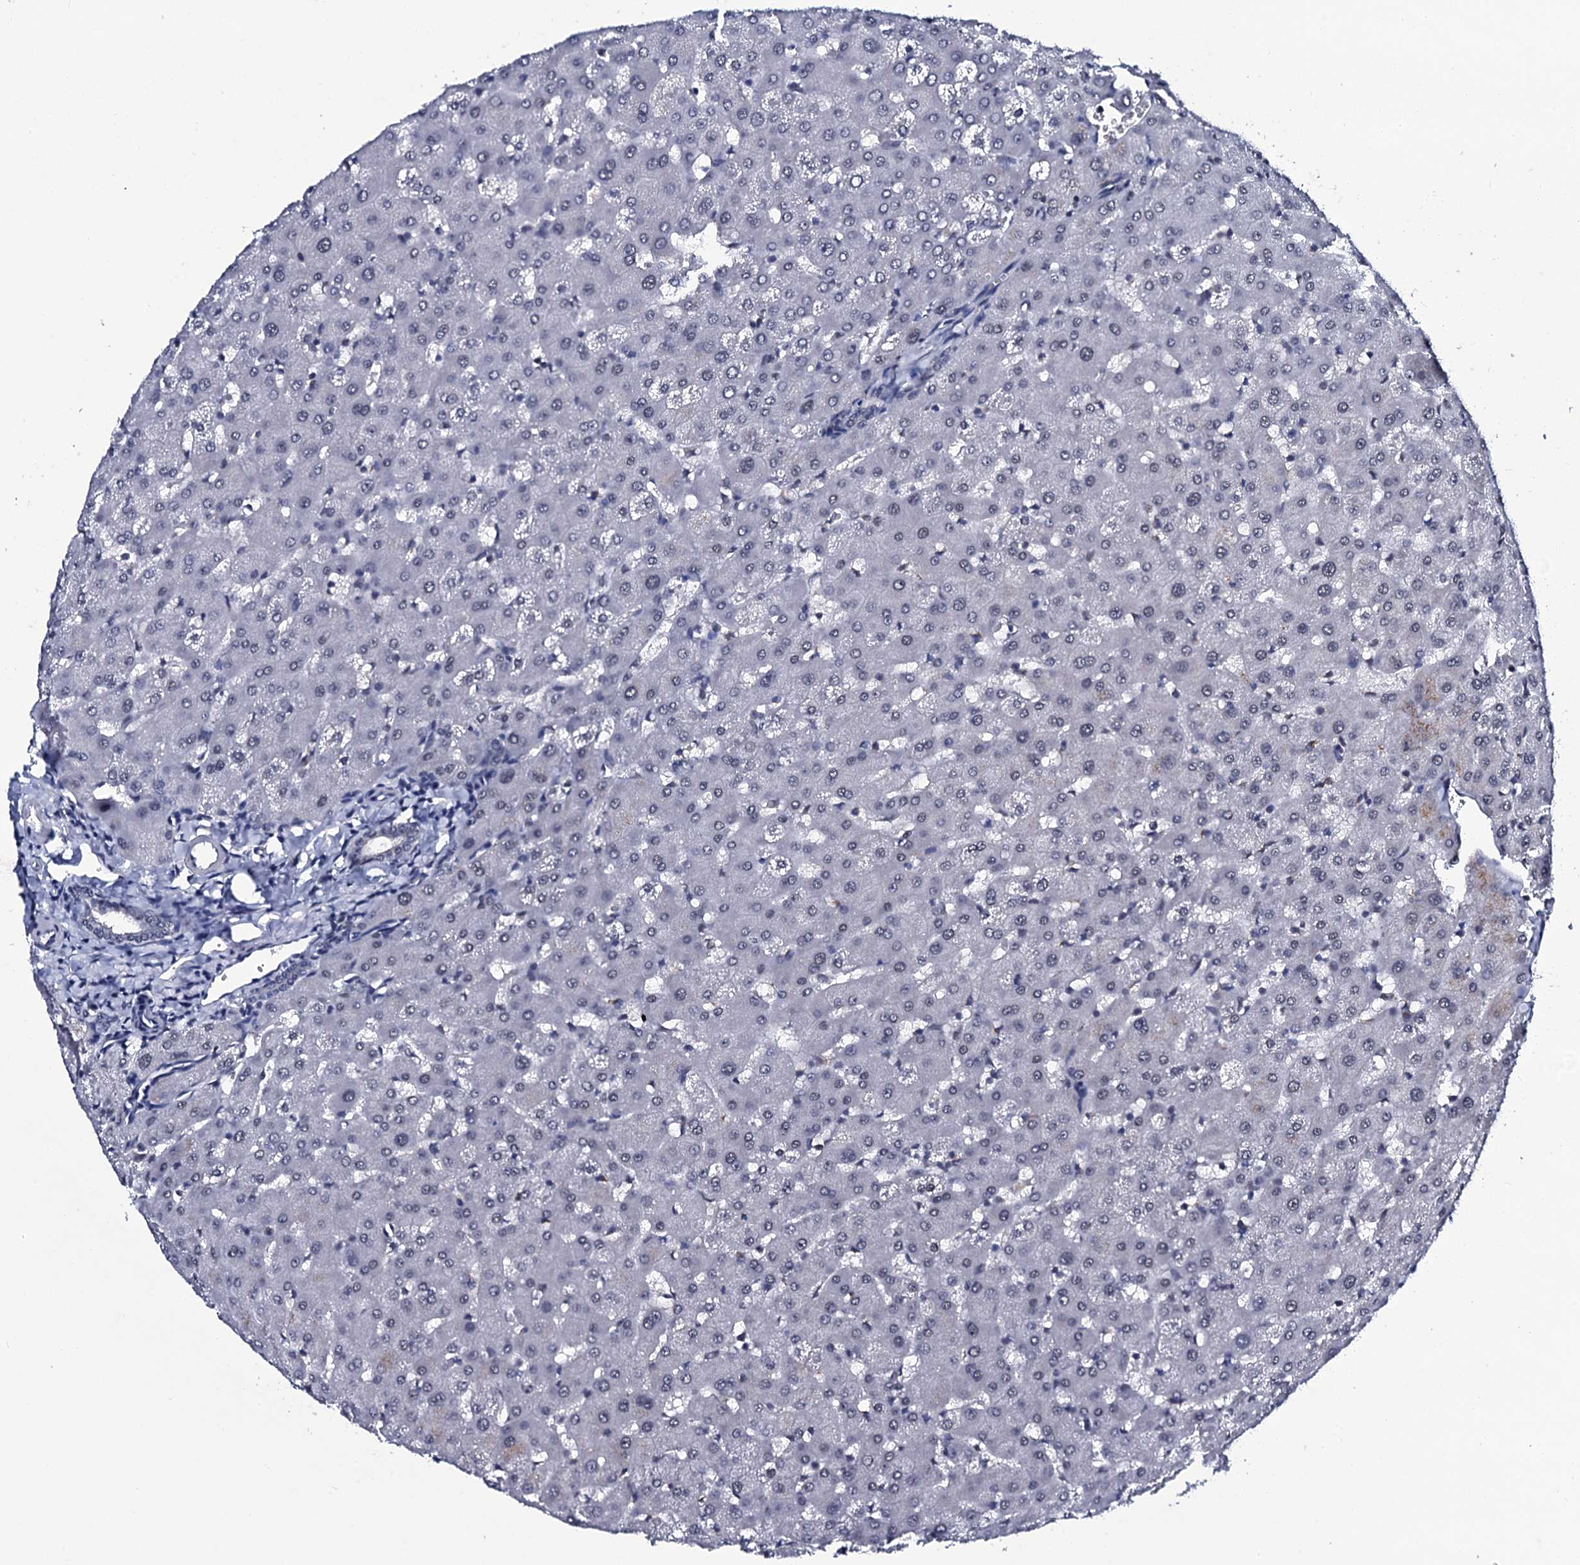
{"staining": {"intensity": "negative", "quantity": "none", "location": "none"}, "tissue": "liver", "cell_type": "Cholangiocytes", "image_type": "normal", "snomed": [{"axis": "morphology", "description": "Normal tissue, NOS"}, {"axis": "topography", "description": "Liver"}], "caption": "Cholangiocytes are negative for protein expression in normal human liver. Brightfield microscopy of IHC stained with DAB (3,3'-diaminobenzidine) (brown) and hematoxylin (blue), captured at high magnification.", "gene": "CWC15", "patient": {"sex": "female", "age": 63}}